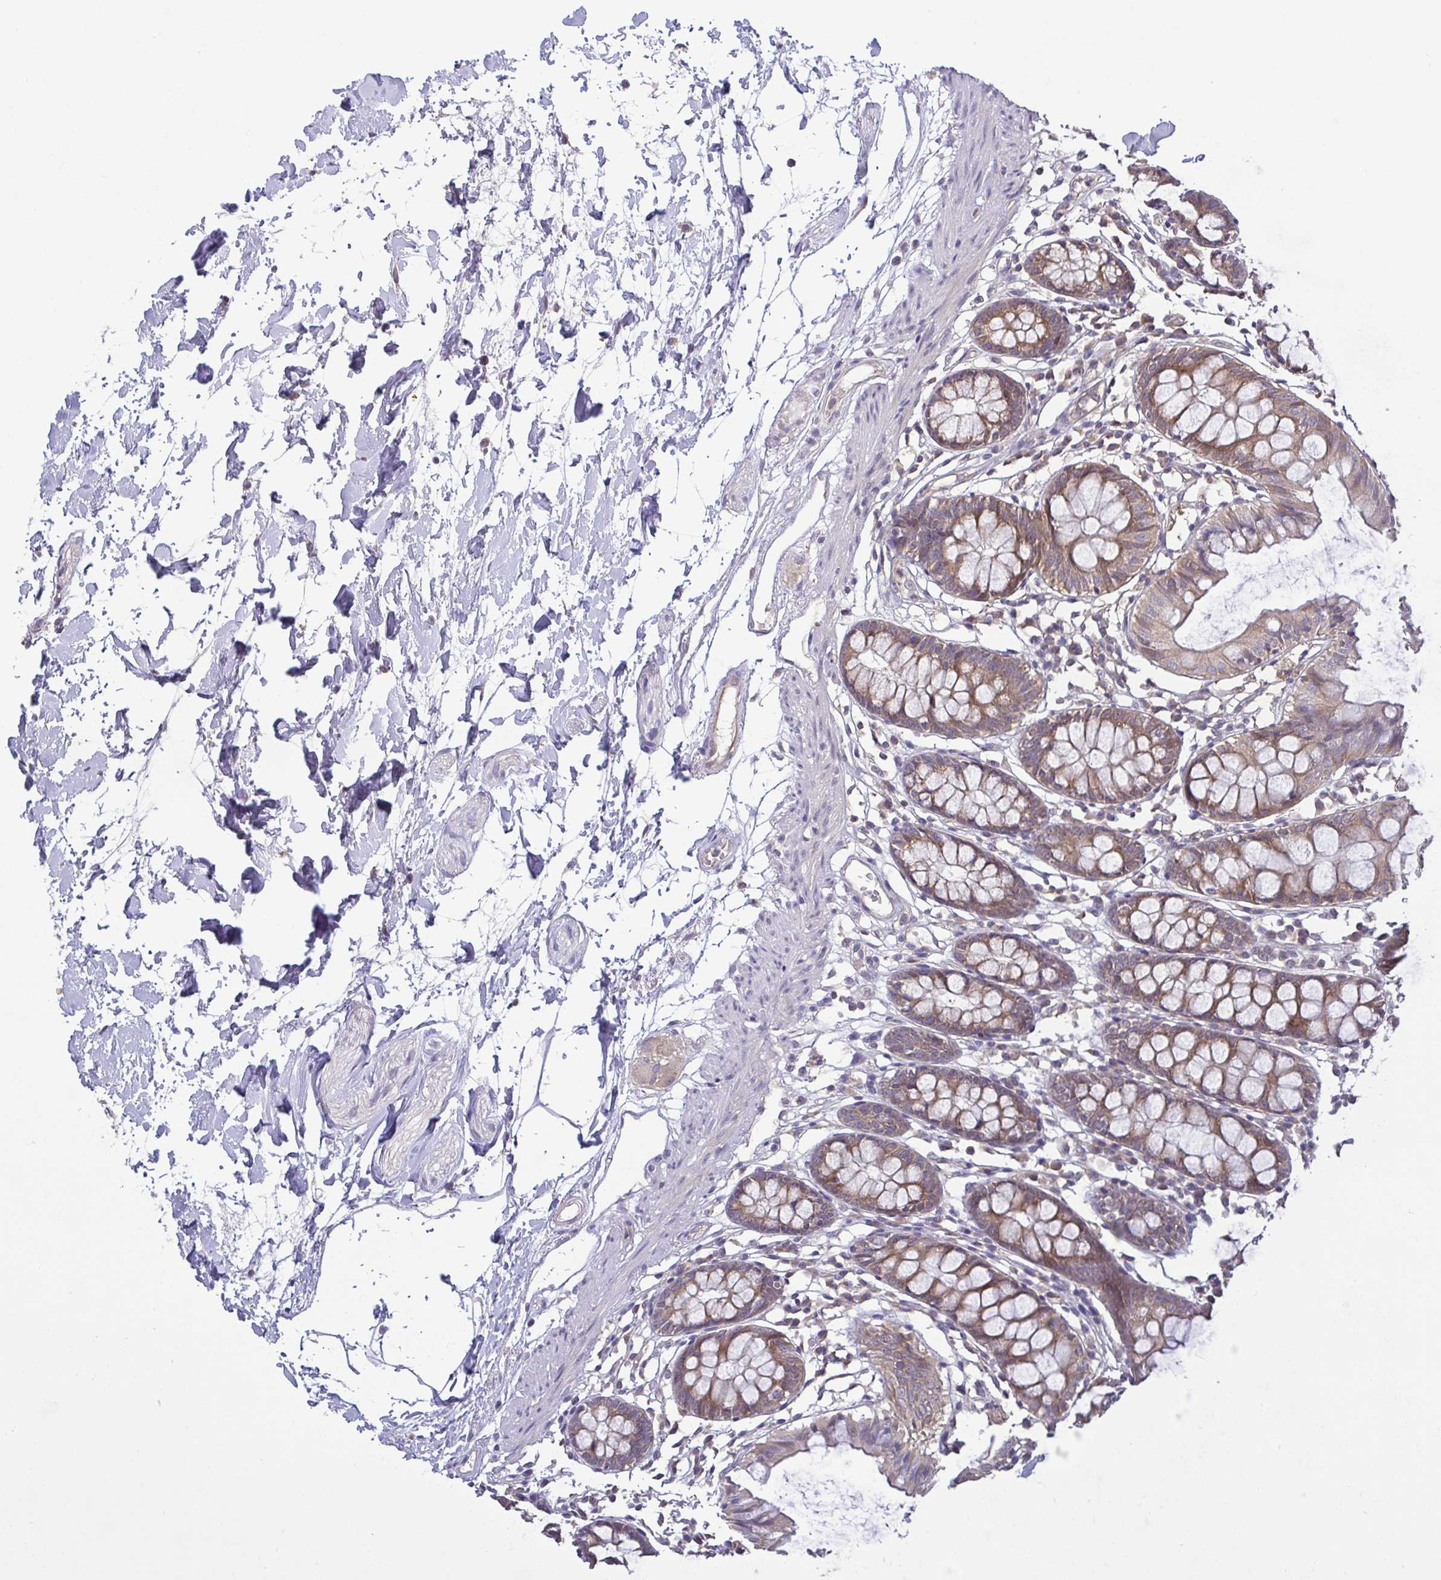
{"staining": {"intensity": "moderate", "quantity": "<25%", "location": "cytoplasmic/membranous"}, "tissue": "colon", "cell_type": "Endothelial cells", "image_type": "normal", "snomed": [{"axis": "morphology", "description": "Normal tissue, NOS"}, {"axis": "topography", "description": "Colon"}], "caption": "Protein positivity by immunohistochemistry (IHC) displays moderate cytoplasmic/membranous expression in approximately <25% of endothelial cells in normal colon. (DAB IHC with brightfield microscopy, high magnification).", "gene": "OSBPL7", "patient": {"sex": "female", "age": 84}}